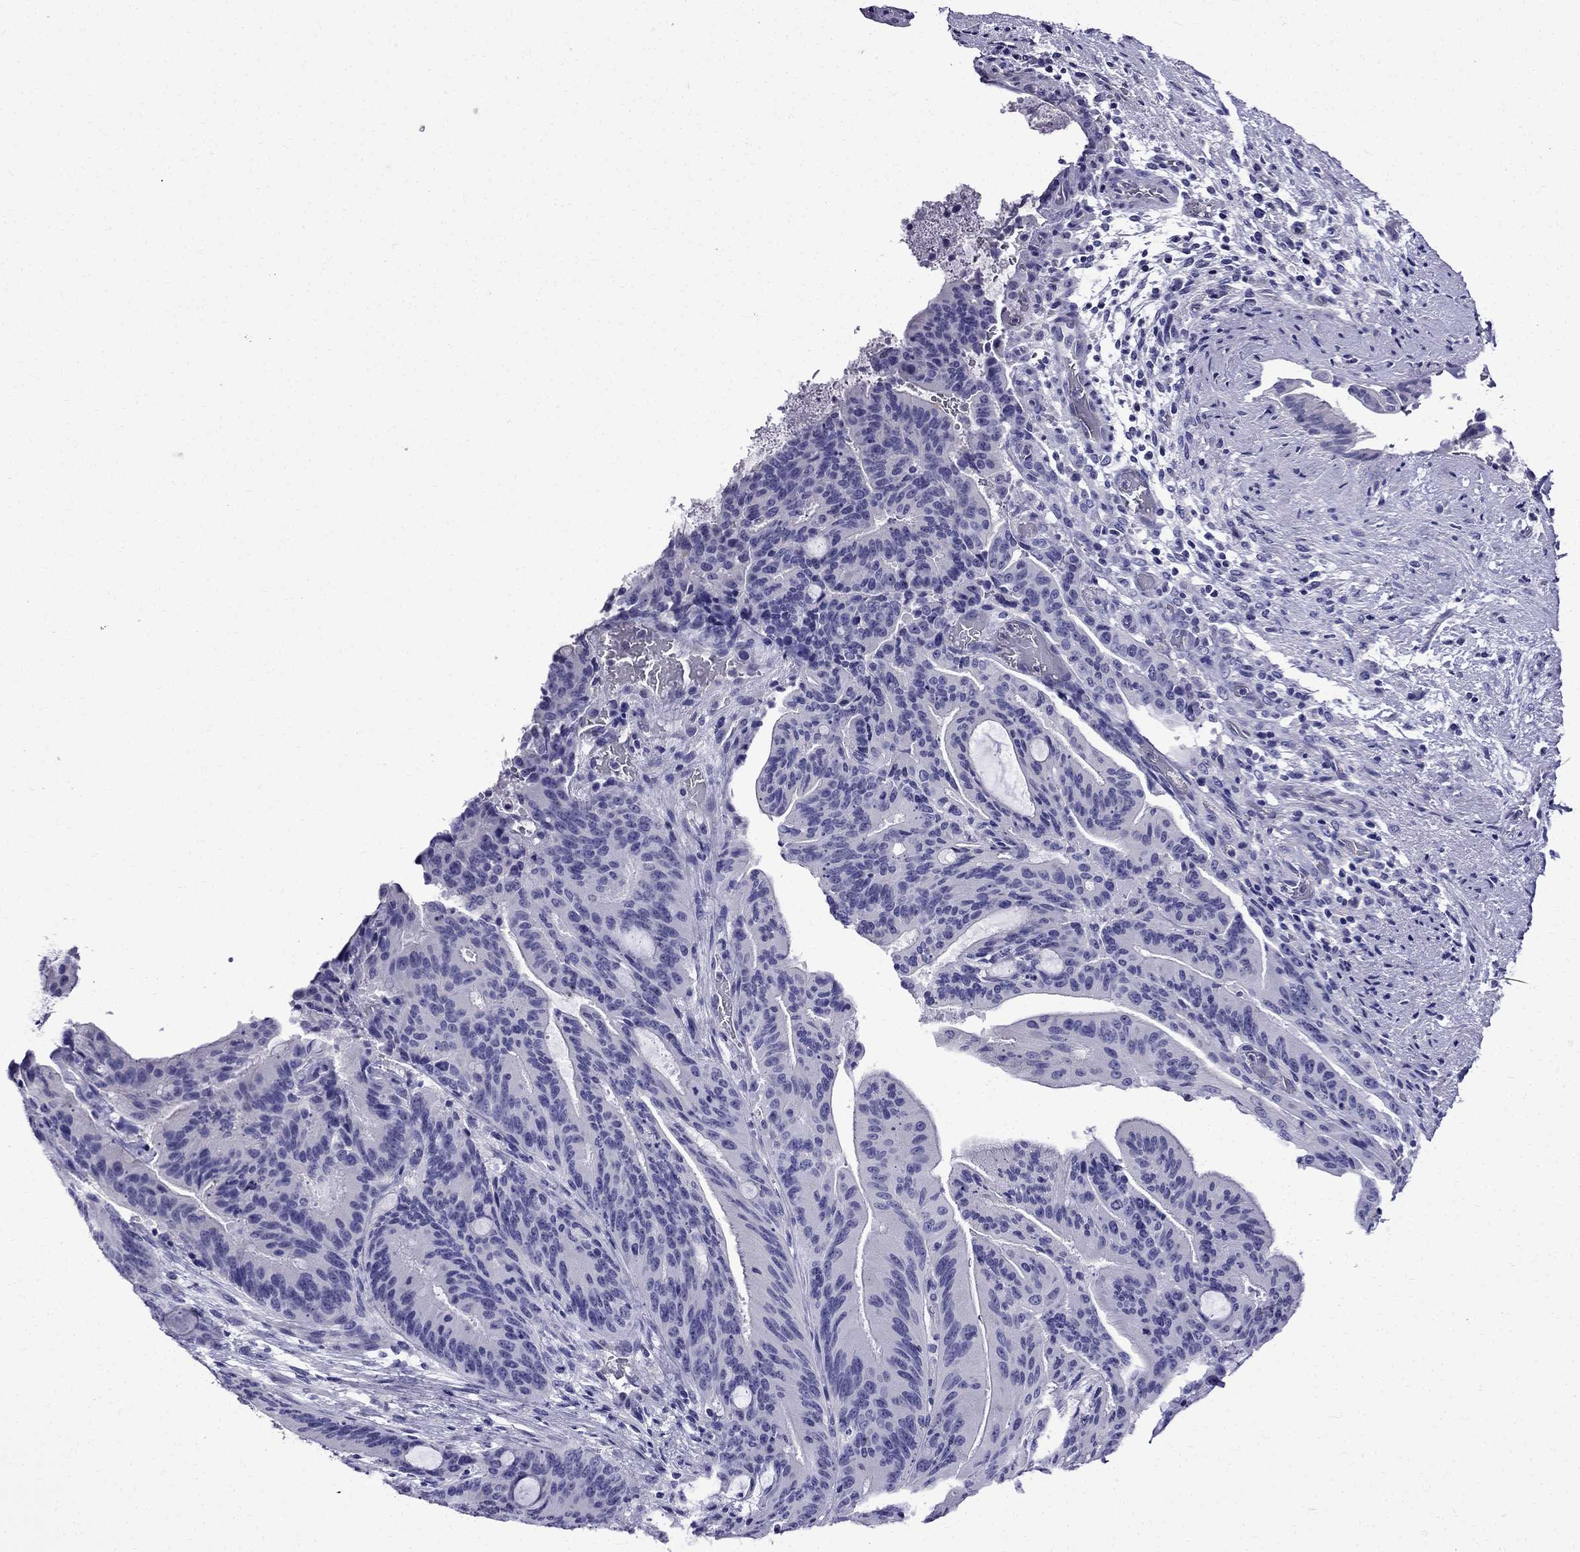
{"staining": {"intensity": "negative", "quantity": "none", "location": "none"}, "tissue": "liver cancer", "cell_type": "Tumor cells", "image_type": "cancer", "snomed": [{"axis": "morphology", "description": "Cholangiocarcinoma"}, {"axis": "topography", "description": "Liver"}], "caption": "Tumor cells are negative for brown protein staining in liver cancer (cholangiocarcinoma). (Immunohistochemistry (ihc), brightfield microscopy, high magnification).", "gene": "ERC2", "patient": {"sex": "female", "age": 73}}